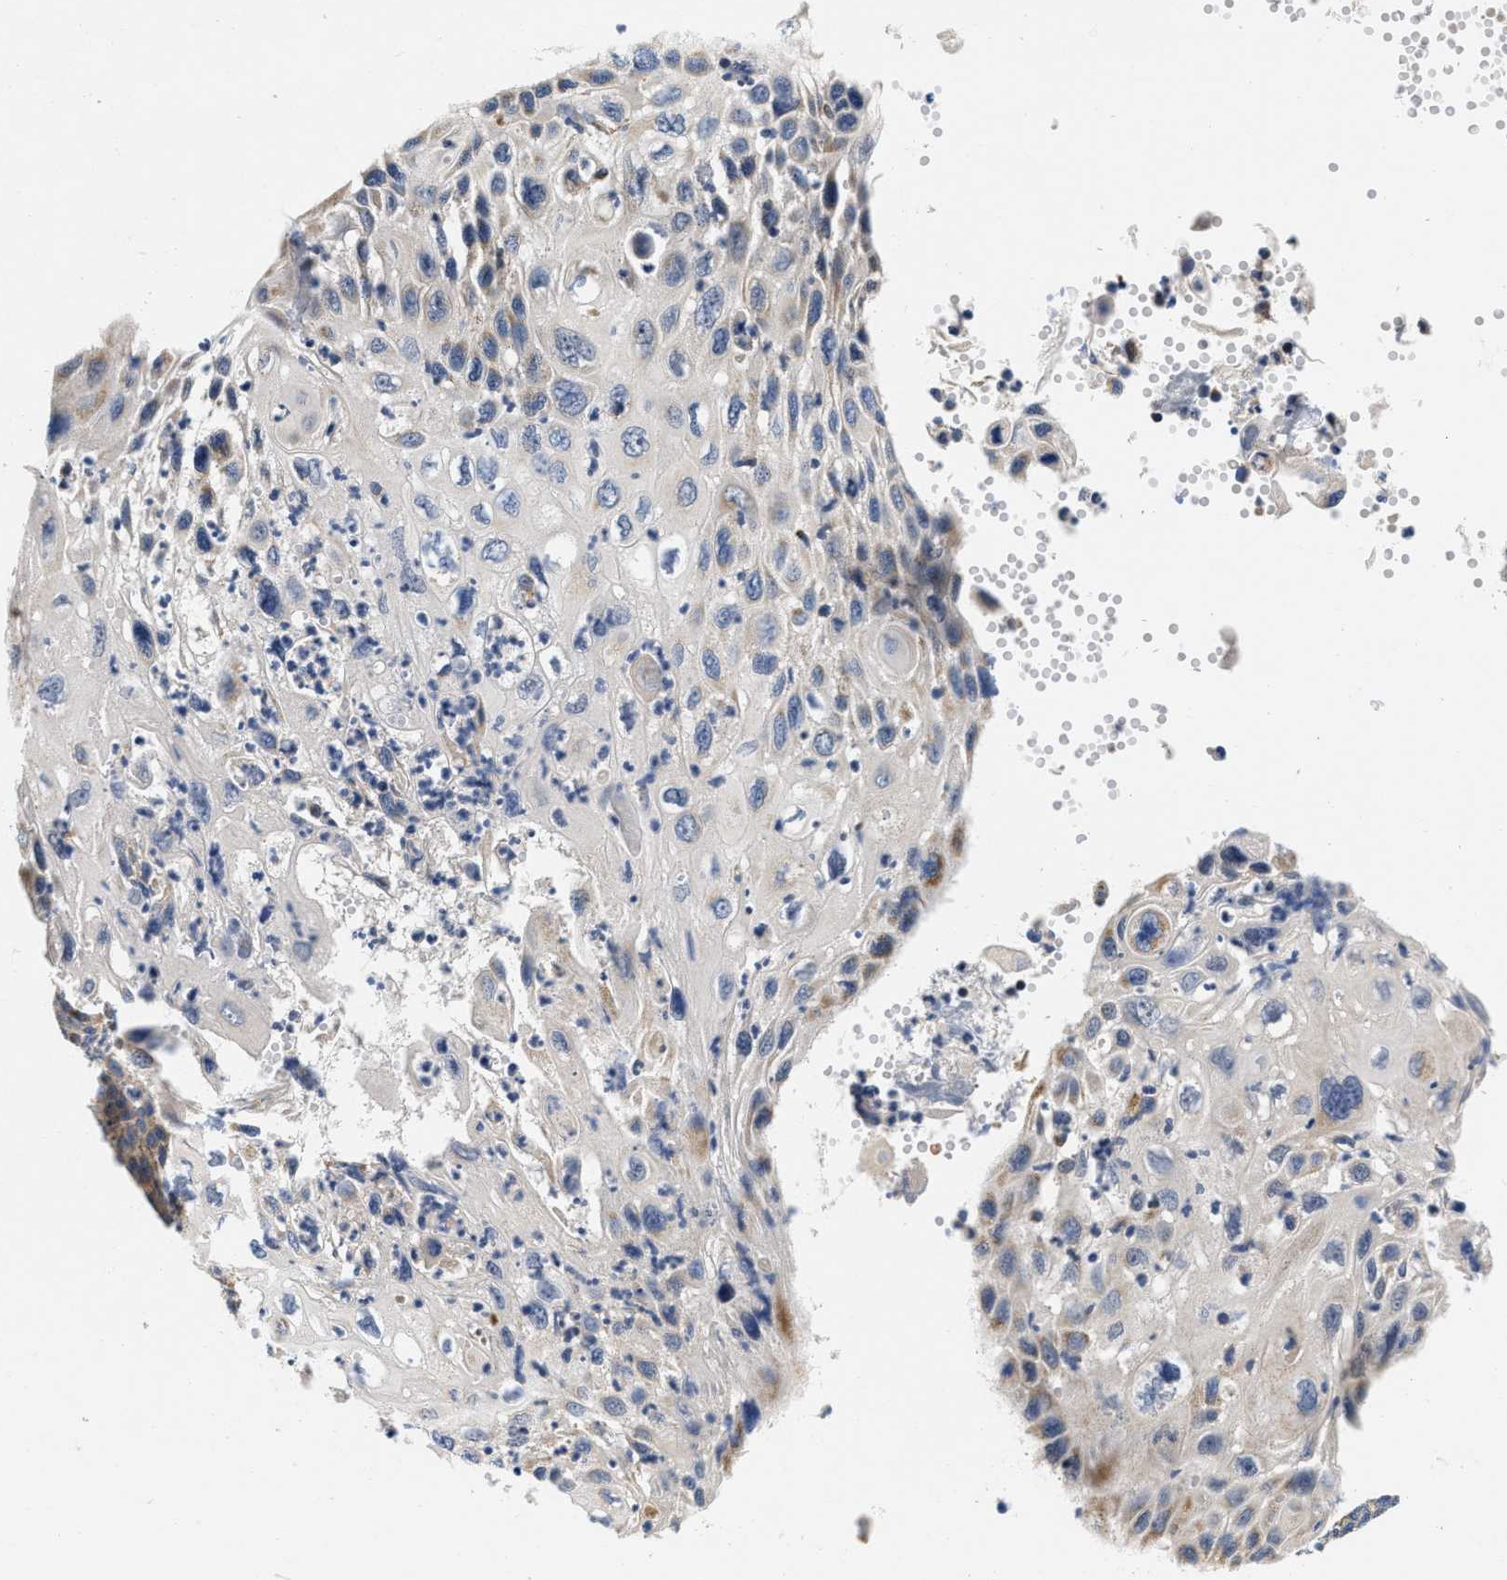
{"staining": {"intensity": "negative", "quantity": "none", "location": "none"}, "tissue": "cervical cancer", "cell_type": "Tumor cells", "image_type": "cancer", "snomed": [{"axis": "morphology", "description": "Squamous cell carcinoma, NOS"}, {"axis": "topography", "description": "Cervix"}], "caption": "Immunohistochemical staining of human squamous cell carcinoma (cervical) displays no significant expression in tumor cells.", "gene": "PDP1", "patient": {"sex": "female", "age": 70}}